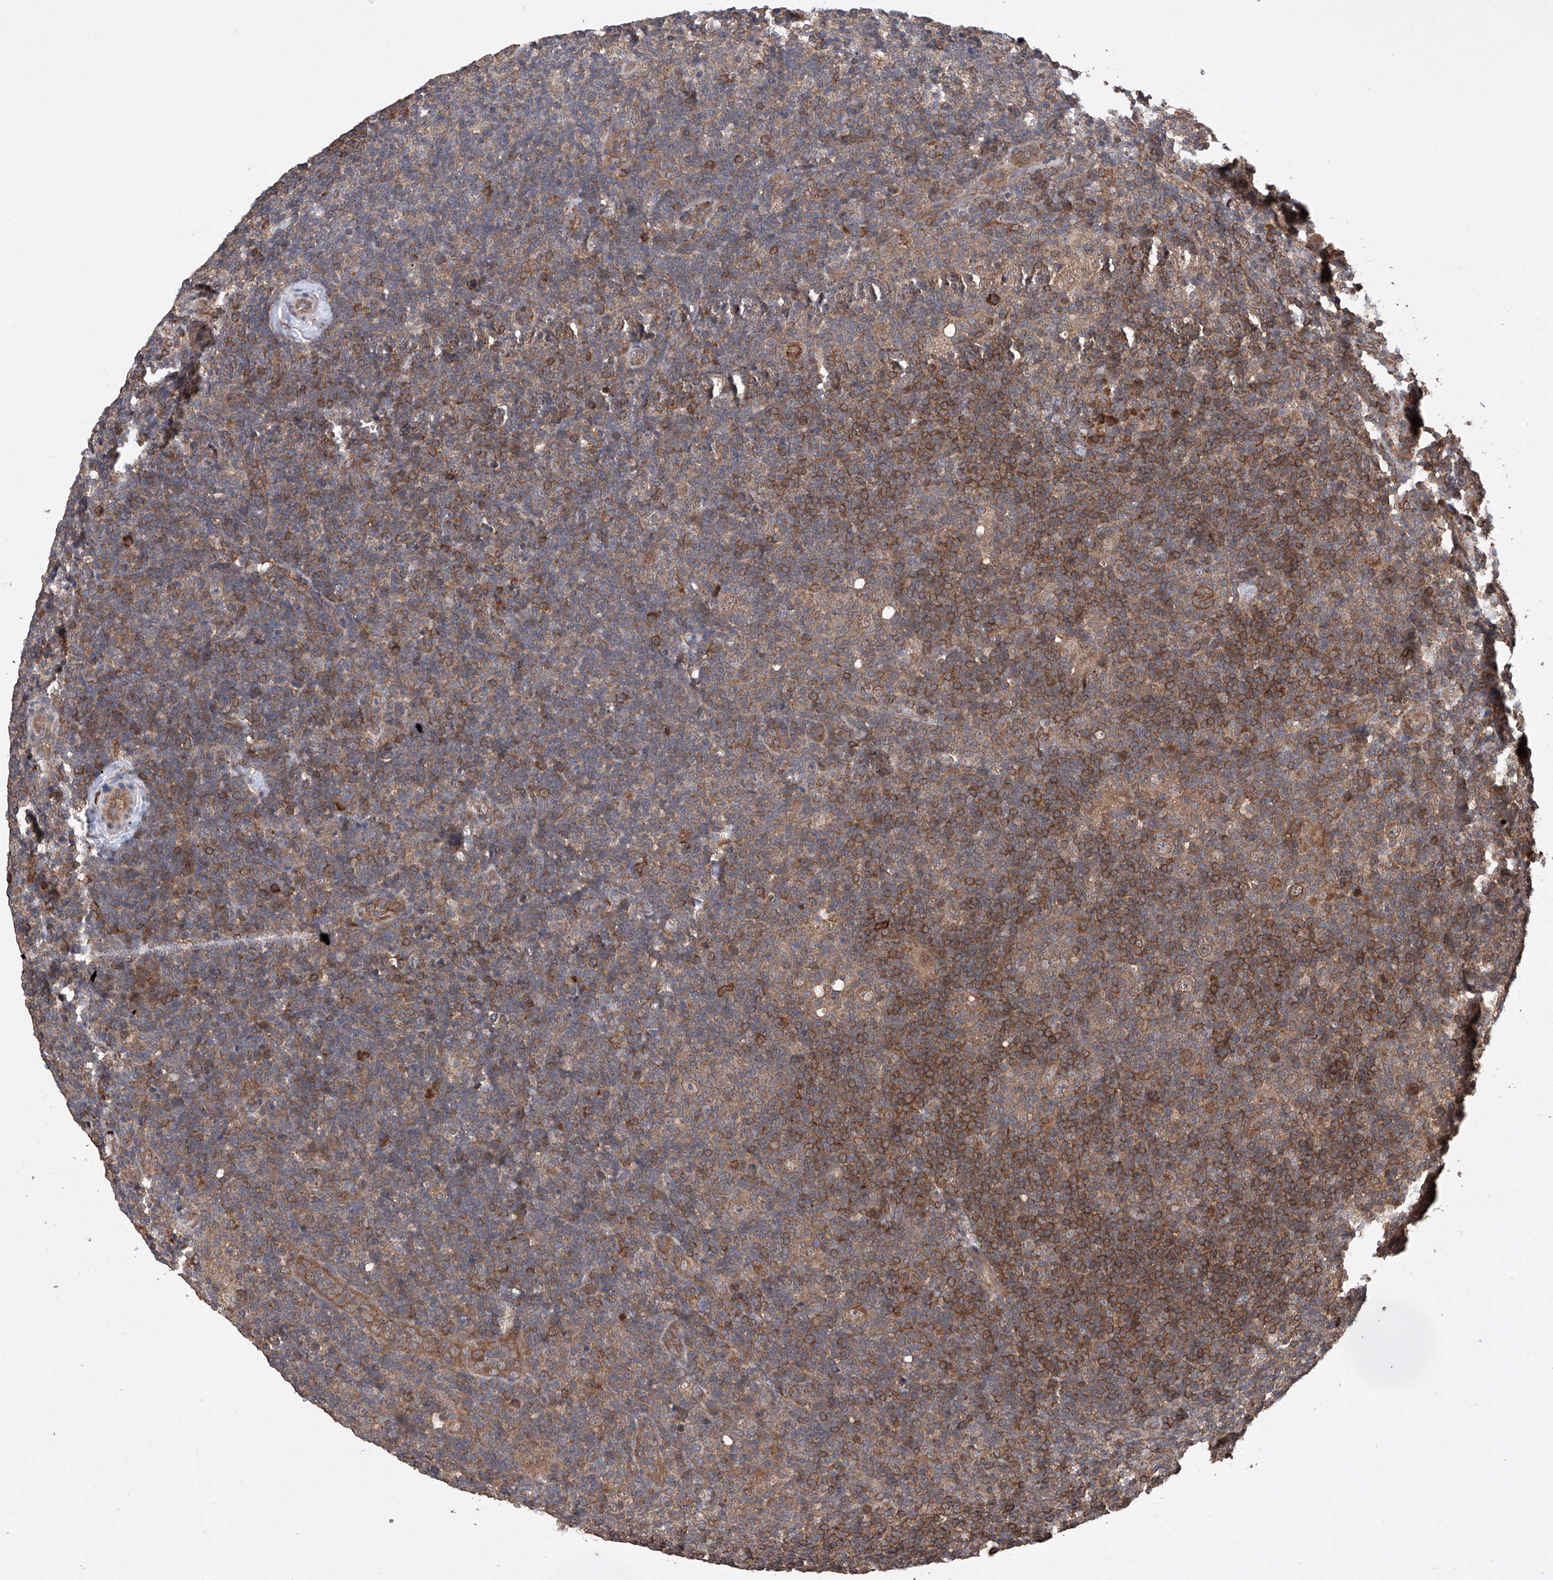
{"staining": {"intensity": "moderate", "quantity": ">75%", "location": "cytoplasmic/membranous"}, "tissue": "lymphoma", "cell_type": "Tumor cells", "image_type": "cancer", "snomed": [{"axis": "morphology", "description": "Hodgkin's disease, NOS"}, {"axis": "topography", "description": "Lymph node"}], "caption": "Protein expression analysis of human Hodgkin's disease reveals moderate cytoplasmic/membranous staining in approximately >75% of tumor cells.", "gene": "LURAP1", "patient": {"sex": "female", "age": 57}}